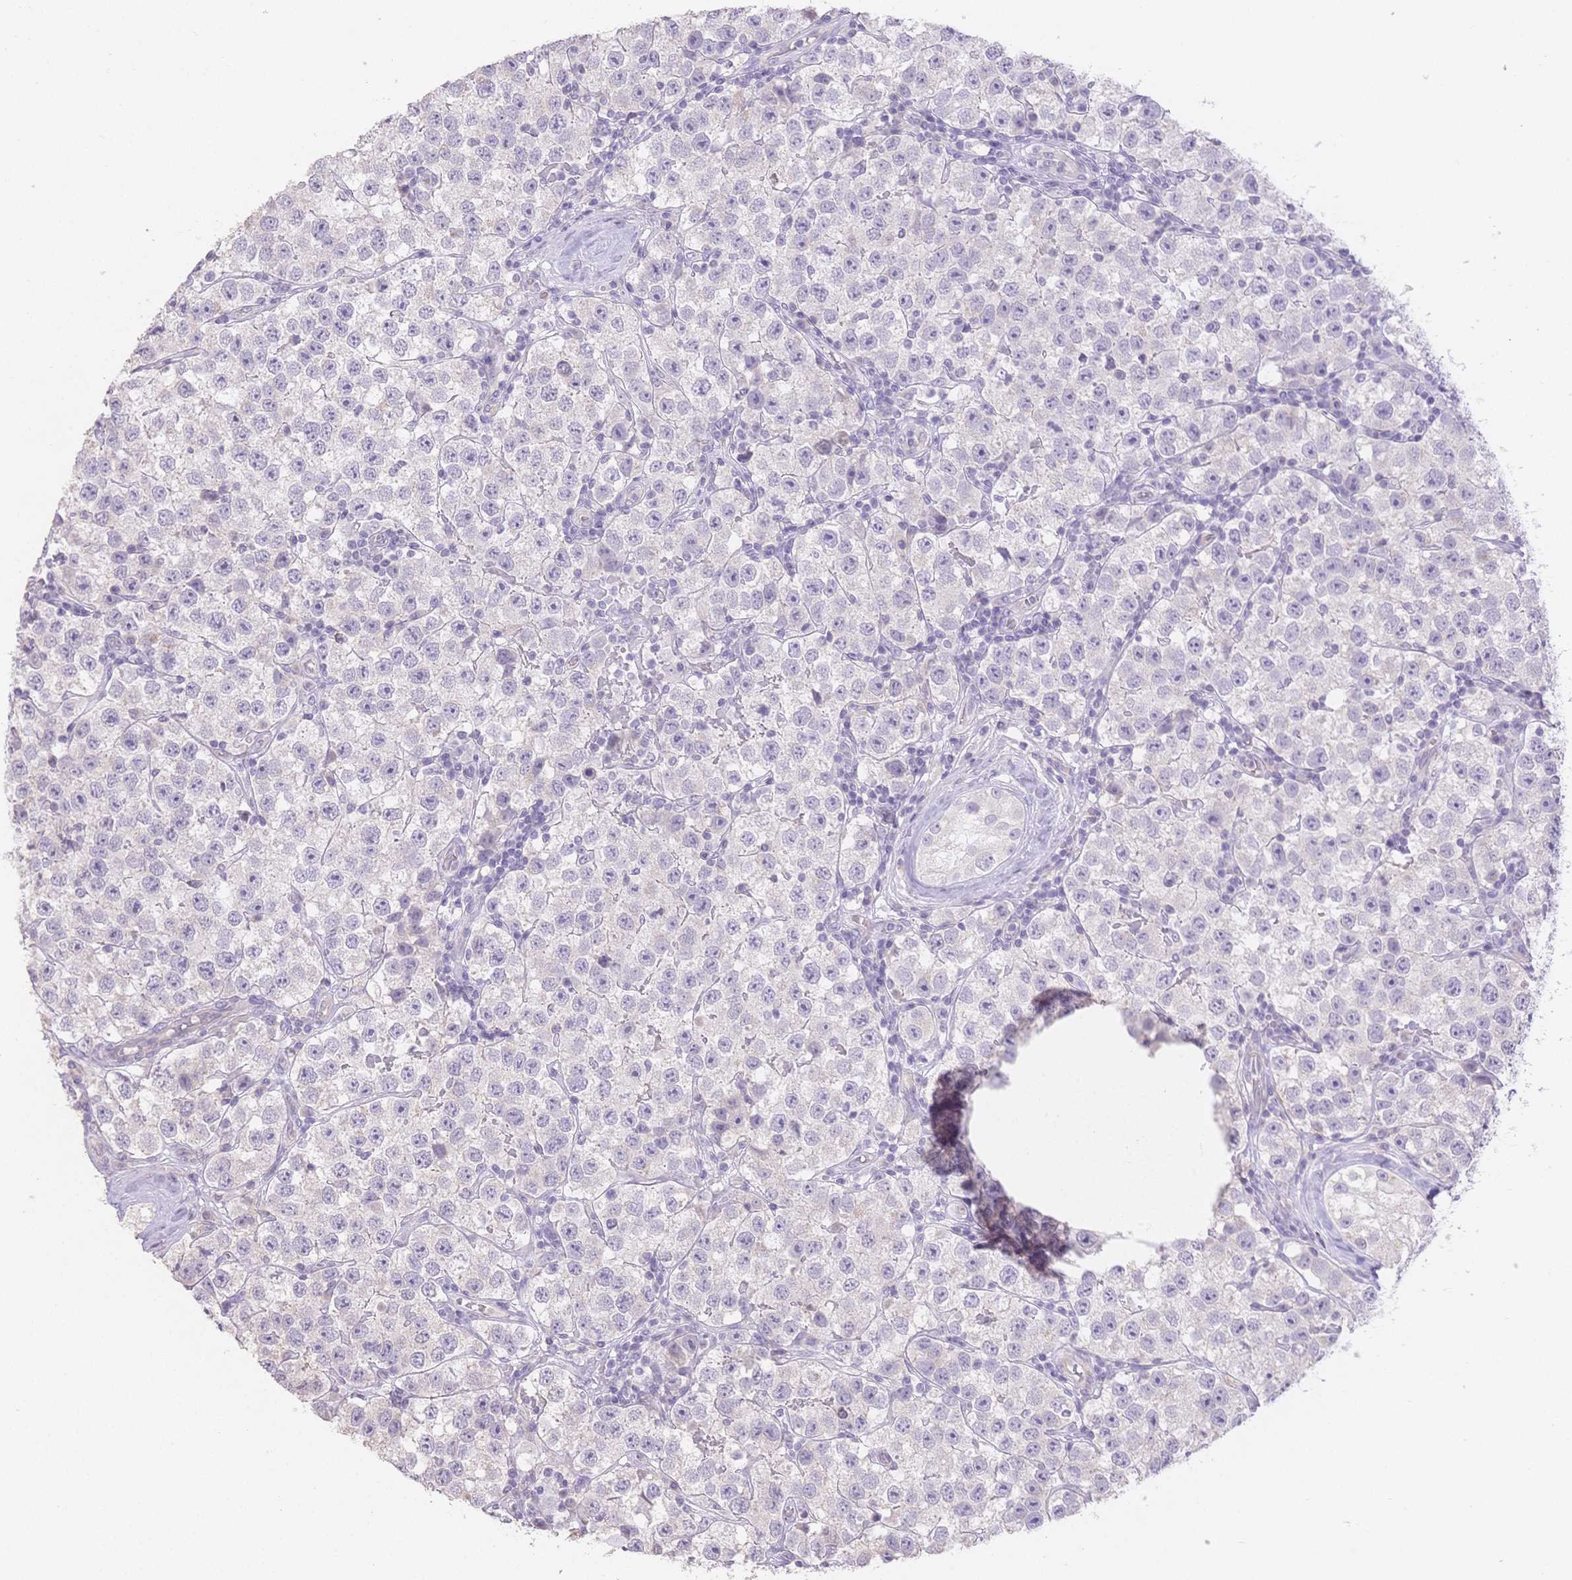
{"staining": {"intensity": "negative", "quantity": "none", "location": "none"}, "tissue": "testis cancer", "cell_type": "Tumor cells", "image_type": "cancer", "snomed": [{"axis": "morphology", "description": "Seminoma, NOS"}, {"axis": "topography", "description": "Testis"}], "caption": "An image of testis cancer stained for a protein demonstrates no brown staining in tumor cells. (DAB immunohistochemistry with hematoxylin counter stain).", "gene": "SUV39H2", "patient": {"sex": "male", "age": 34}}